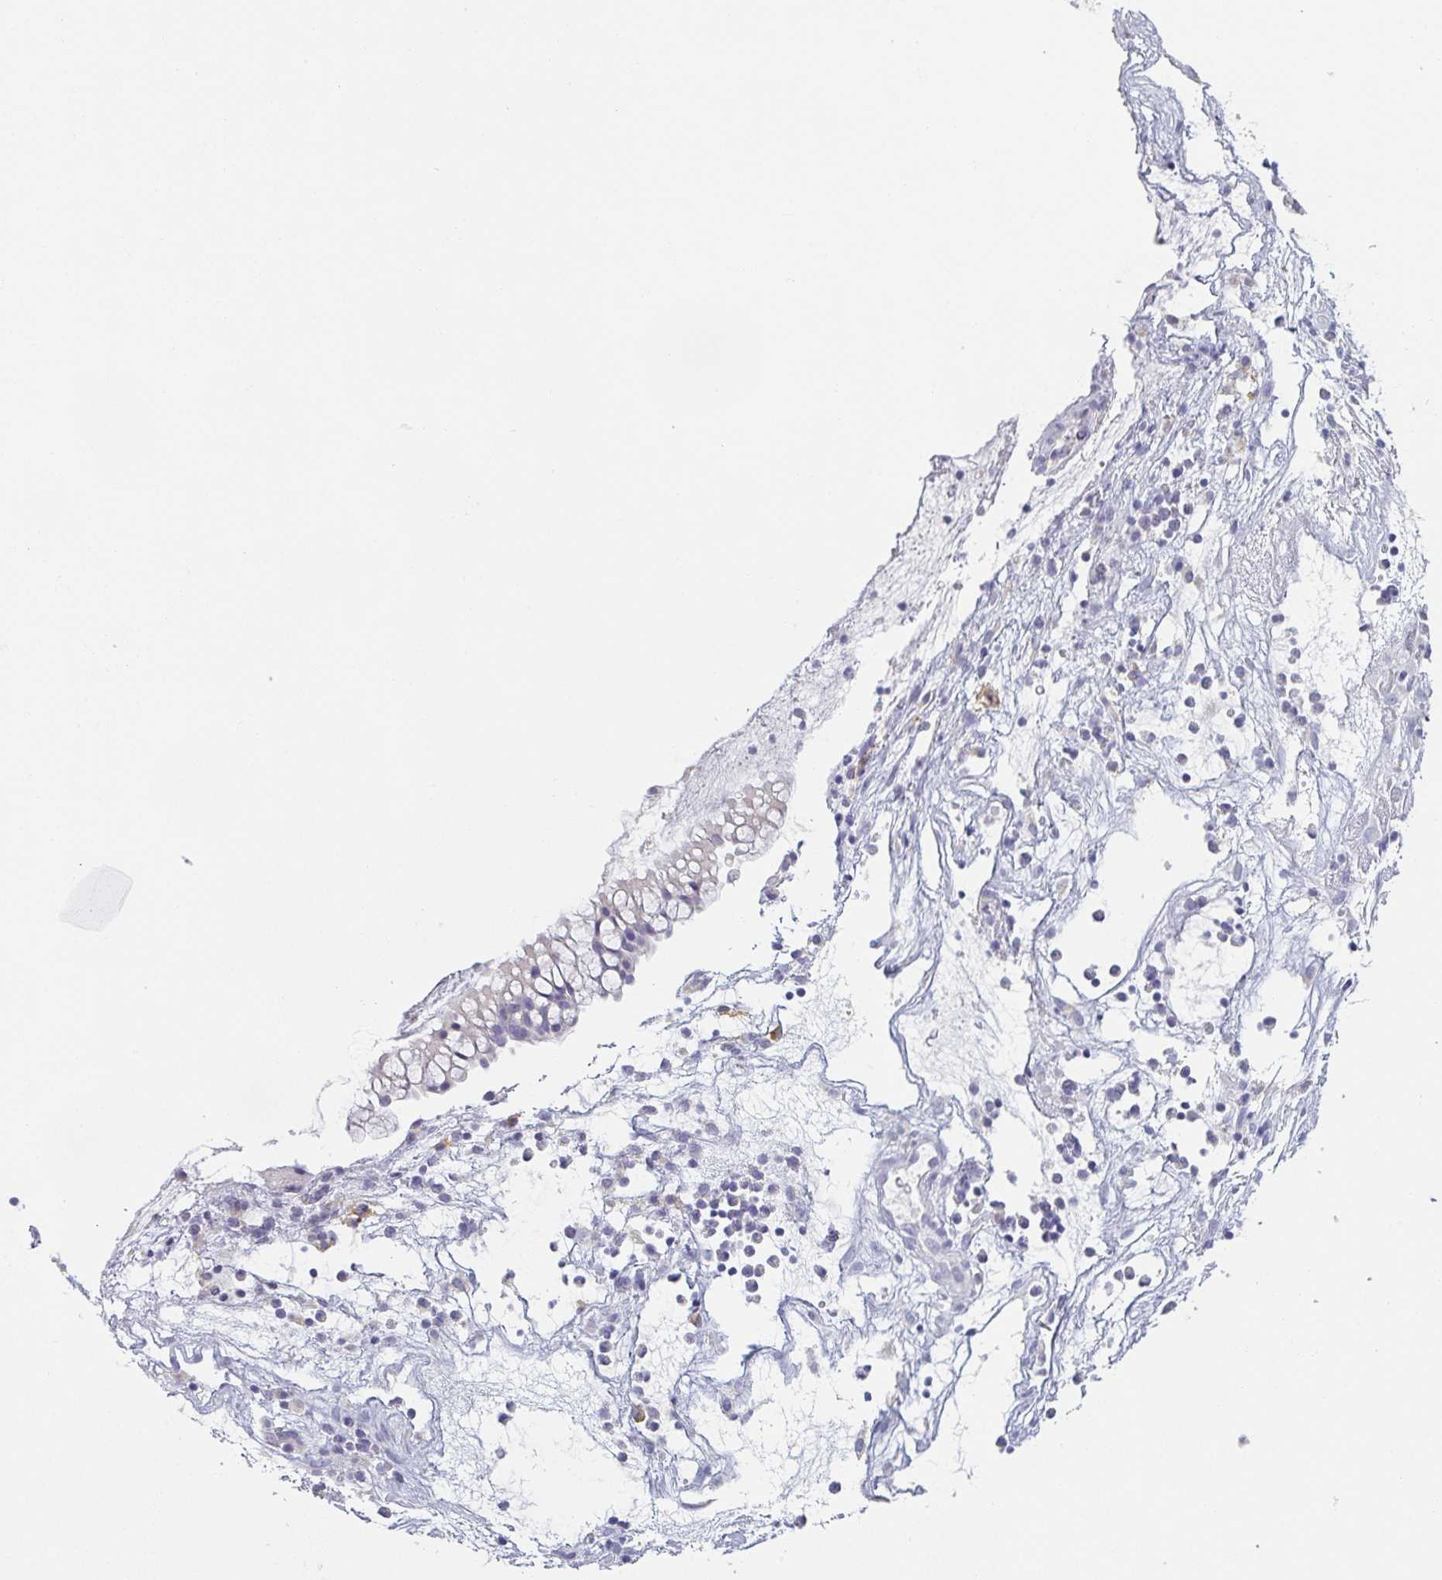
{"staining": {"intensity": "negative", "quantity": "none", "location": "none"}, "tissue": "nasopharynx", "cell_type": "Respiratory epithelial cells", "image_type": "normal", "snomed": [{"axis": "morphology", "description": "Normal tissue, NOS"}, {"axis": "topography", "description": "Nasopharynx"}], "caption": "Micrograph shows no protein staining in respiratory epithelial cells of normal nasopharynx. (Stains: DAB immunohistochemistry (IHC) with hematoxylin counter stain, Microscopy: brightfield microscopy at high magnification).", "gene": "PRR27", "patient": {"sex": "male", "age": 56}}